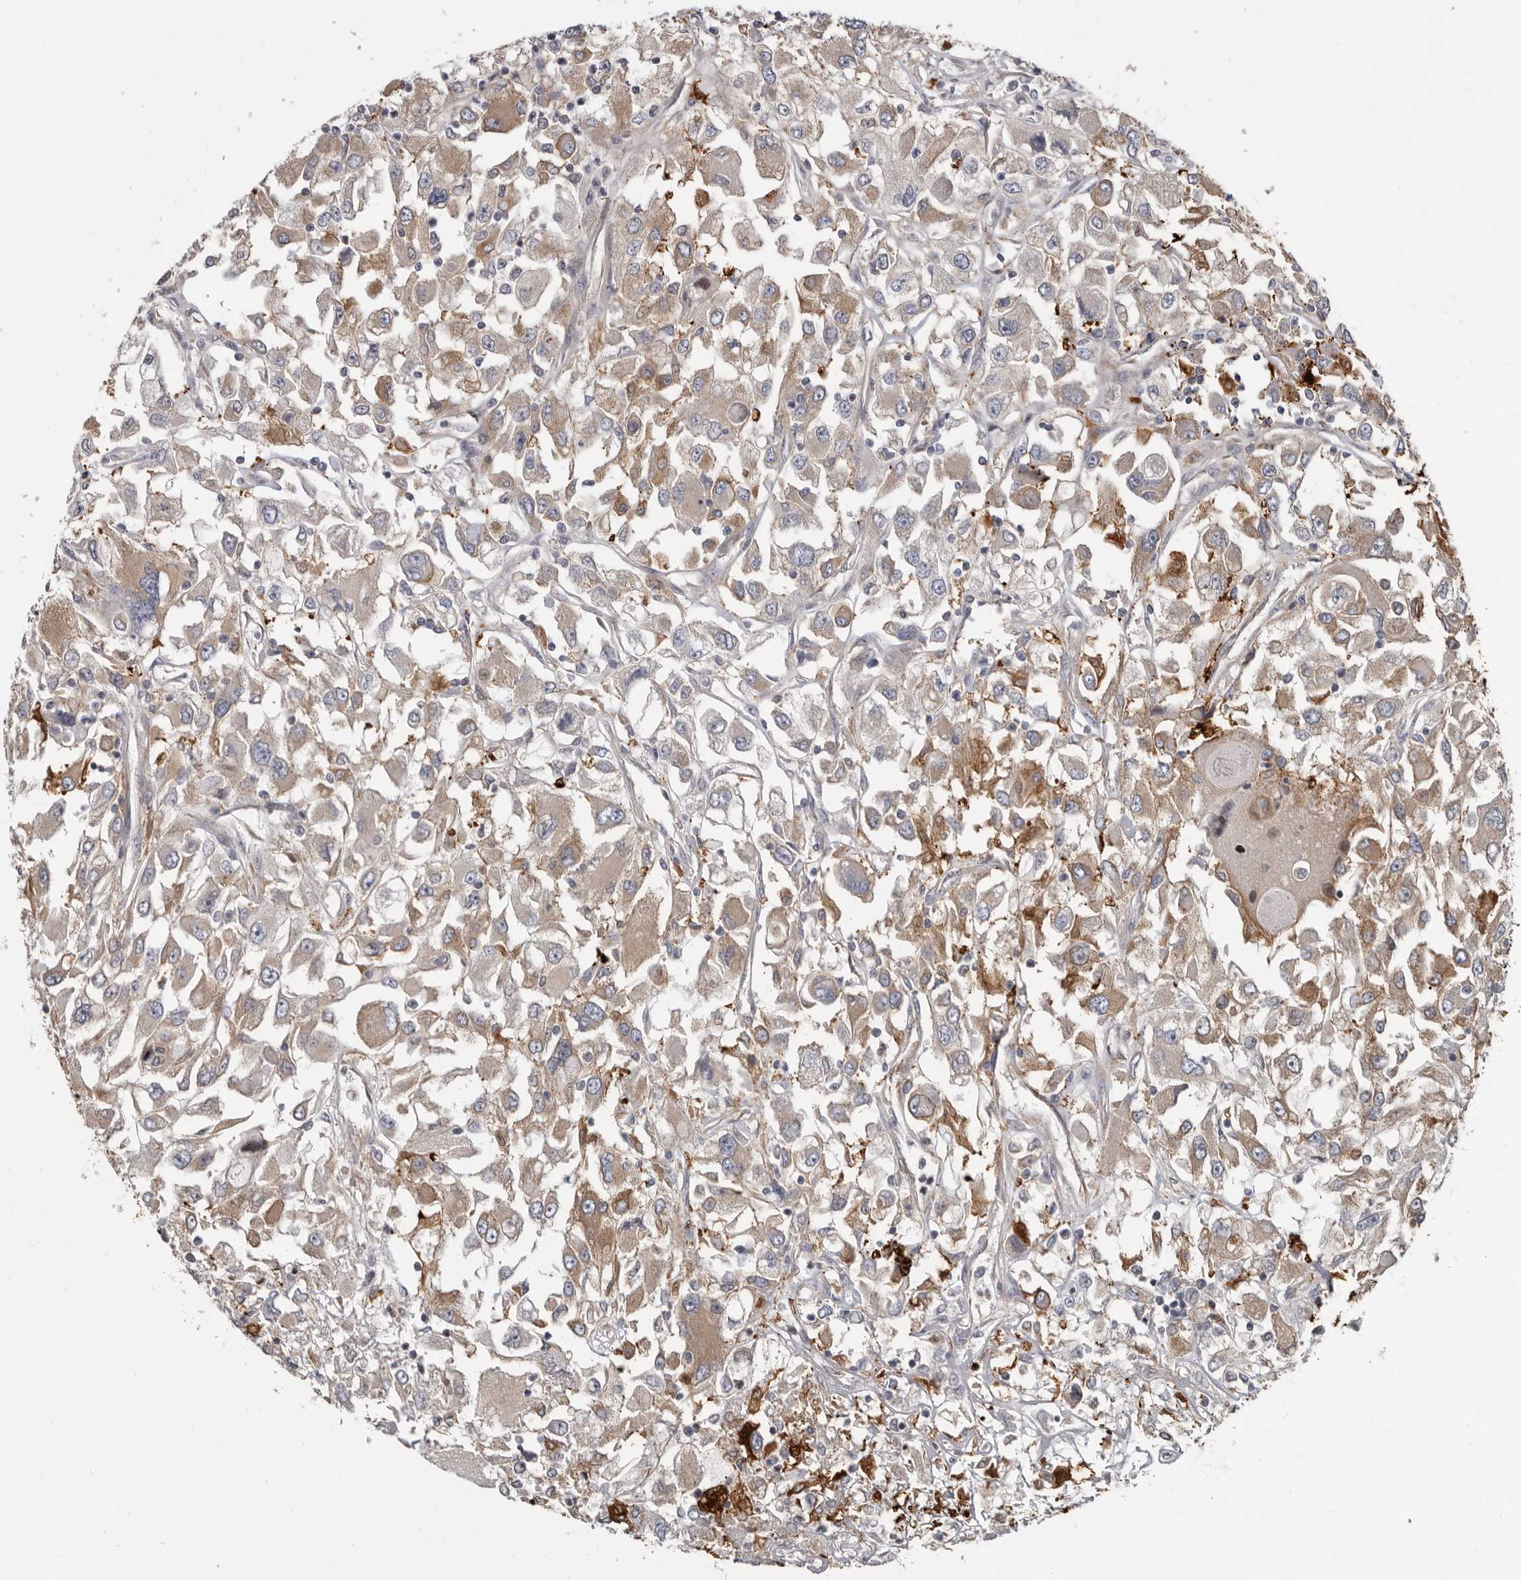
{"staining": {"intensity": "weak", "quantity": "25%-75%", "location": "cytoplasmic/membranous"}, "tissue": "renal cancer", "cell_type": "Tumor cells", "image_type": "cancer", "snomed": [{"axis": "morphology", "description": "Adenocarcinoma, NOS"}, {"axis": "topography", "description": "Kidney"}], "caption": "Renal adenocarcinoma was stained to show a protein in brown. There is low levels of weak cytoplasmic/membranous positivity in about 25%-75% of tumor cells.", "gene": "FGFR4", "patient": {"sex": "female", "age": 52}}